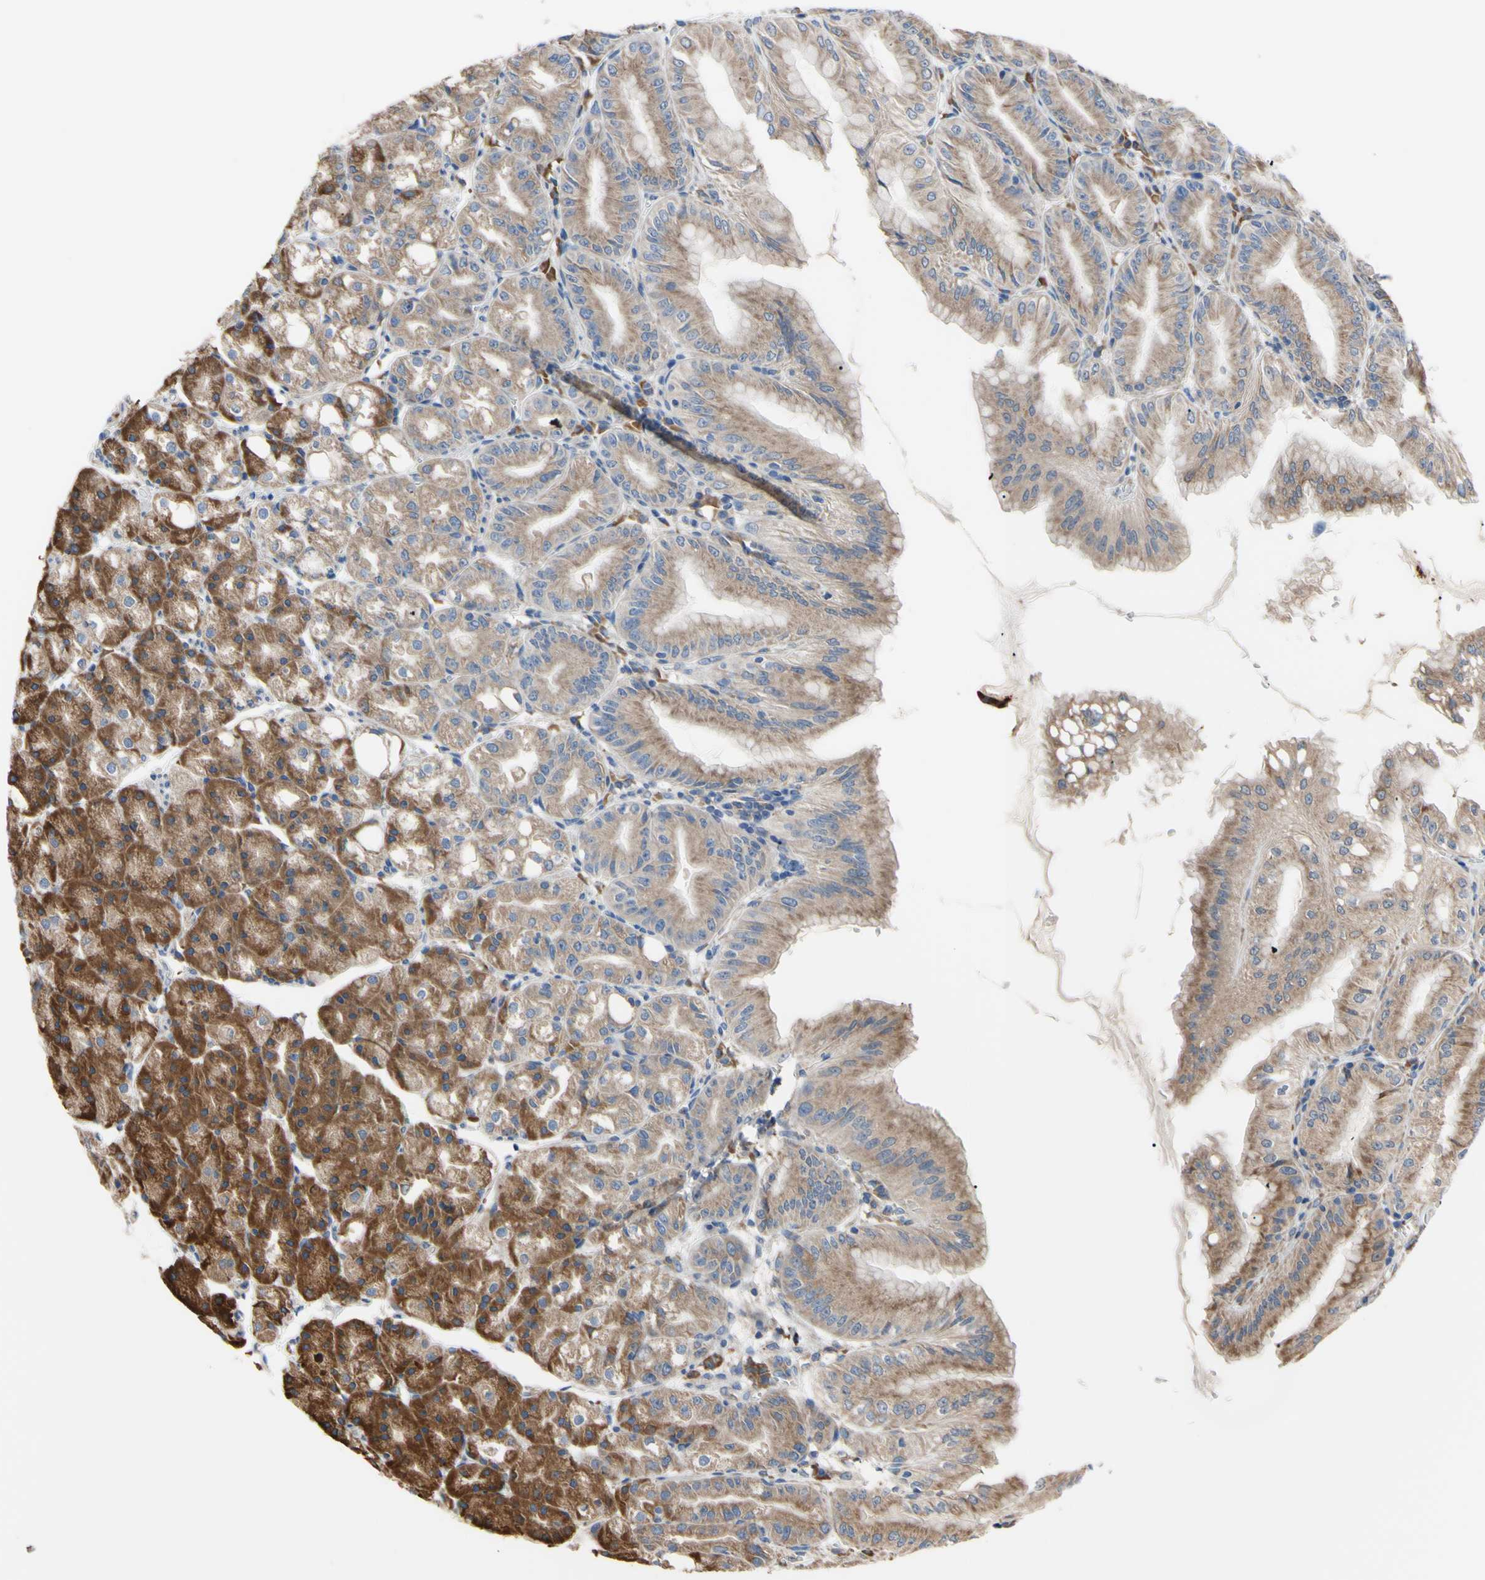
{"staining": {"intensity": "strong", "quantity": ">75%", "location": "cytoplasmic/membranous"}, "tissue": "stomach", "cell_type": "Glandular cells", "image_type": "normal", "snomed": [{"axis": "morphology", "description": "Normal tissue, NOS"}, {"axis": "topography", "description": "Stomach, lower"}], "caption": "A brown stain highlights strong cytoplasmic/membranous staining of a protein in glandular cells of unremarkable human stomach. Ihc stains the protein in brown and the nuclei are stained blue.", "gene": "BMF", "patient": {"sex": "male", "age": 71}}